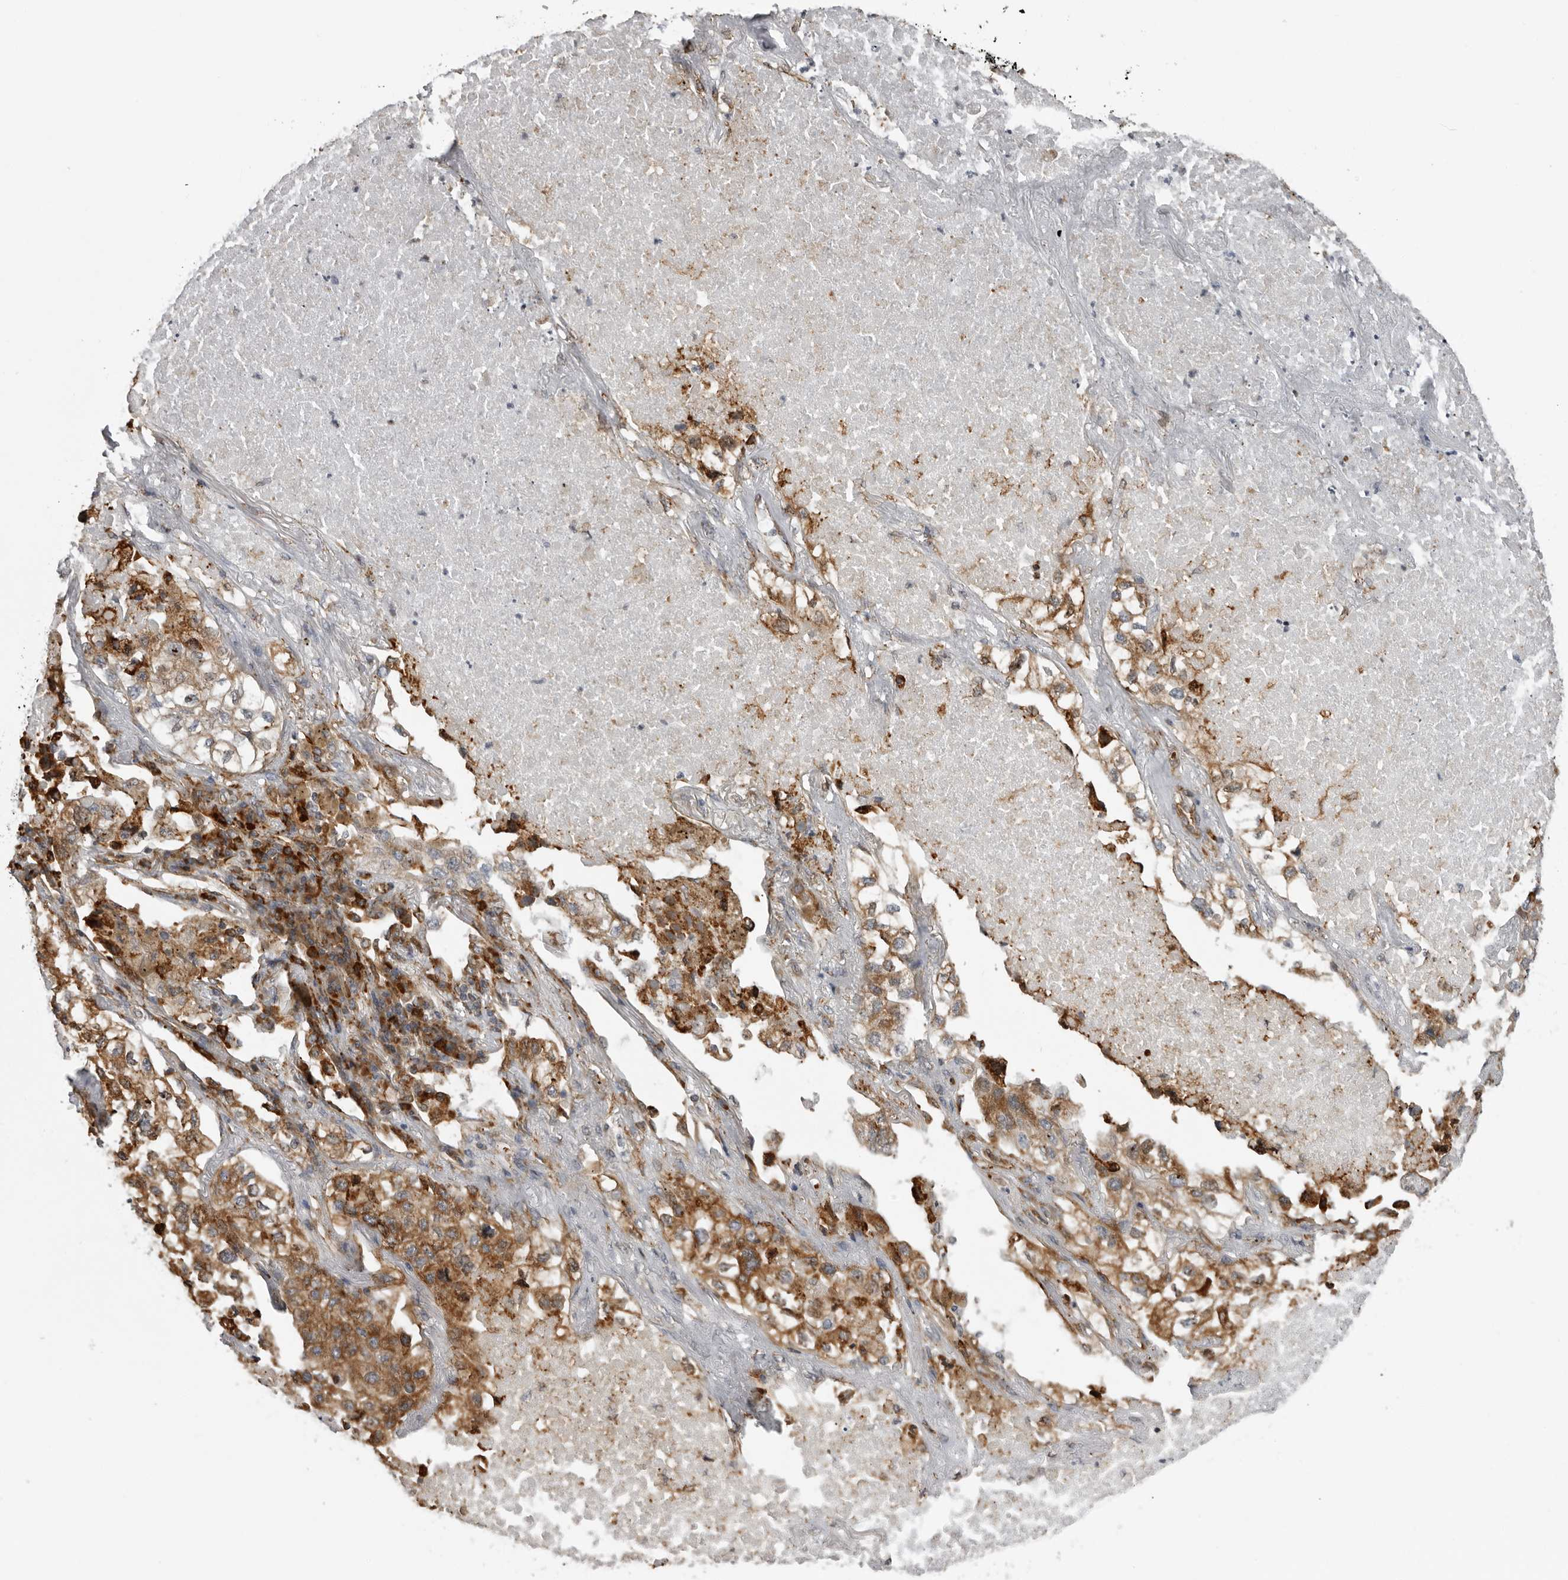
{"staining": {"intensity": "moderate", "quantity": ">75%", "location": "cytoplasmic/membranous"}, "tissue": "lung cancer", "cell_type": "Tumor cells", "image_type": "cancer", "snomed": [{"axis": "morphology", "description": "Adenocarcinoma, NOS"}, {"axis": "topography", "description": "Lung"}], "caption": "Immunohistochemical staining of human adenocarcinoma (lung) reveals medium levels of moderate cytoplasmic/membranous protein staining in about >75% of tumor cells.", "gene": "ALPK2", "patient": {"sex": "male", "age": 63}}